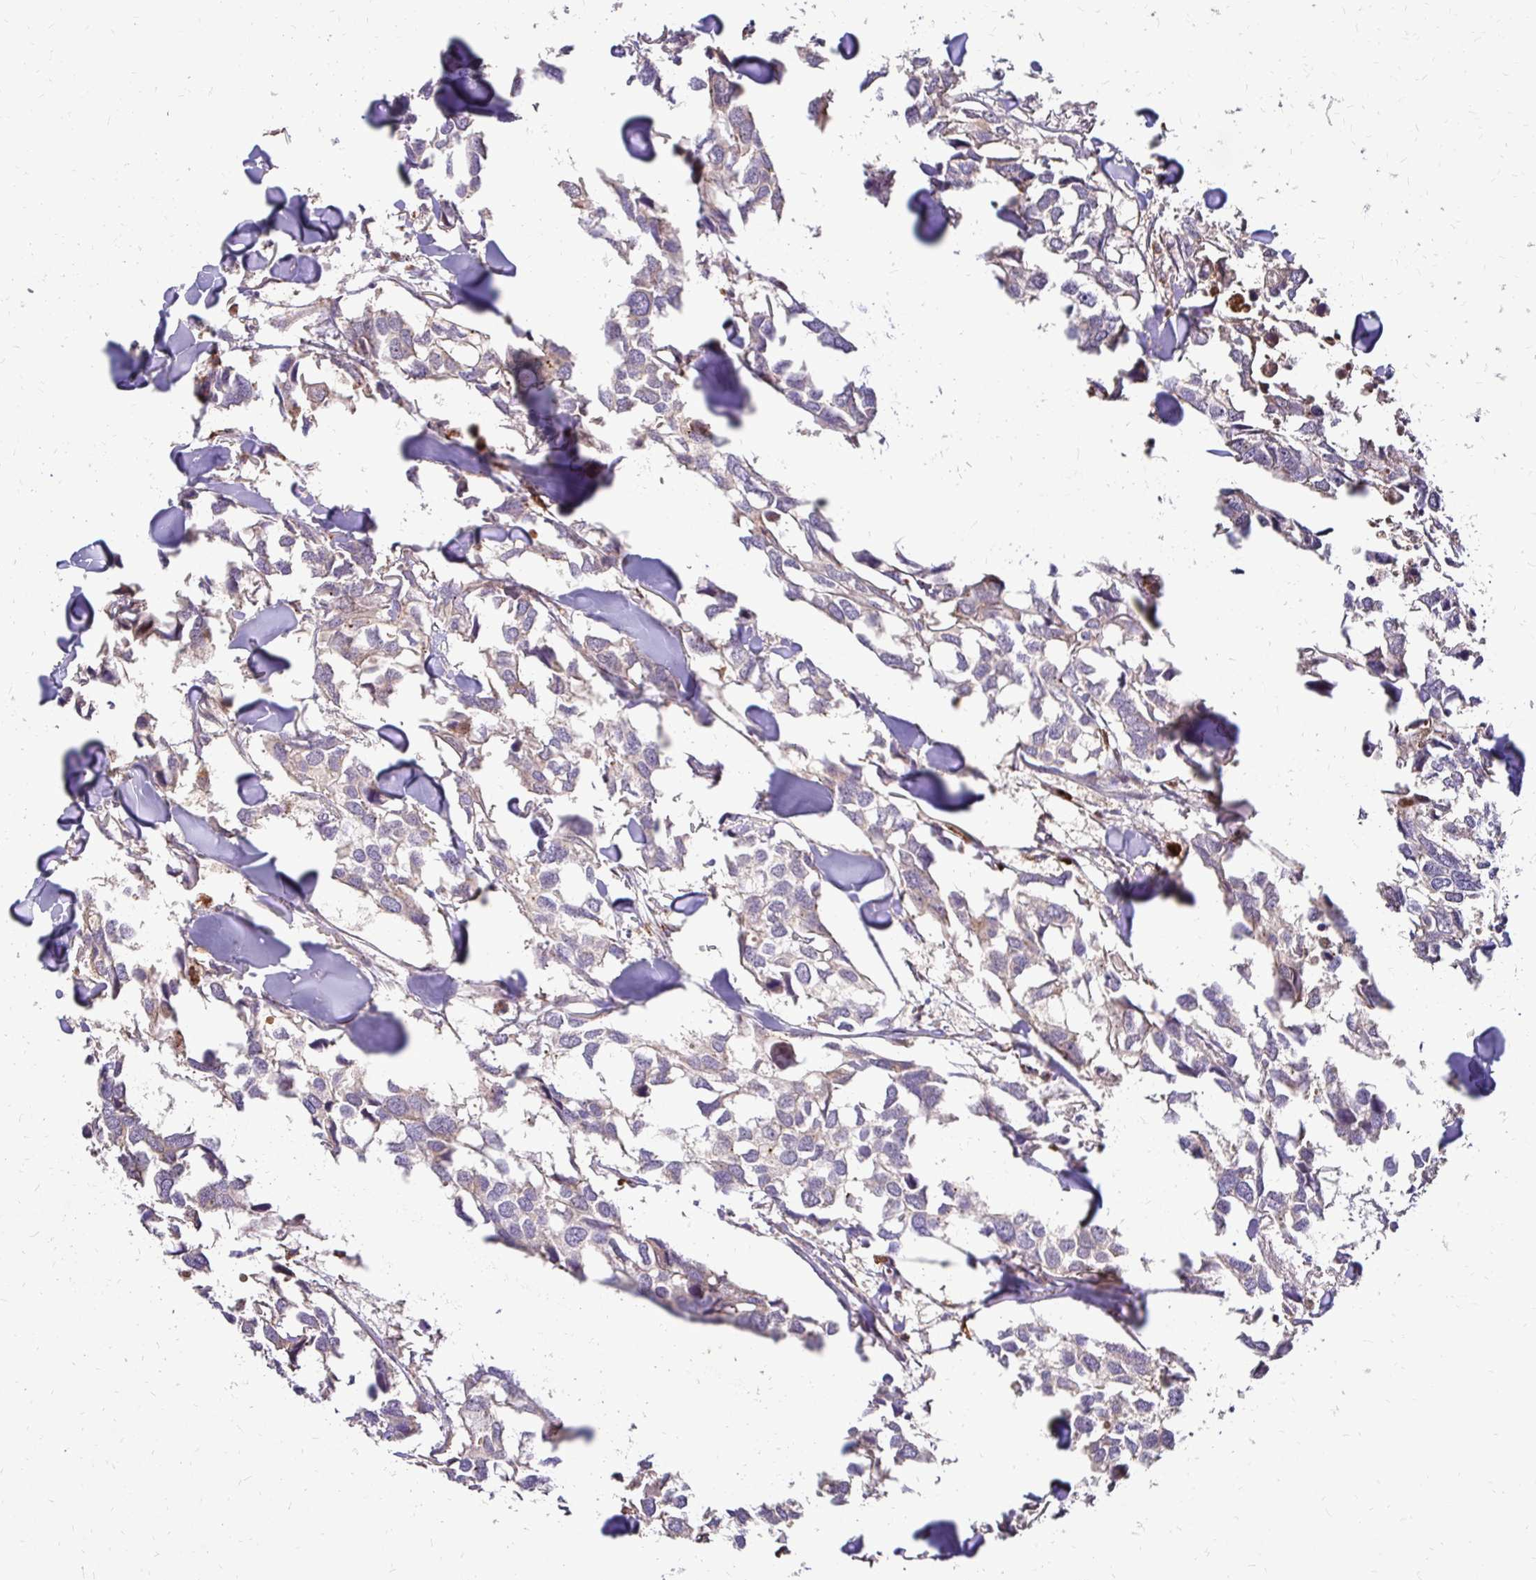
{"staining": {"intensity": "weak", "quantity": "25%-75%", "location": "cytoplasmic/membranous"}, "tissue": "breast cancer", "cell_type": "Tumor cells", "image_type": "cancer", "snomed": [{"axis": "morphology", "description": "Duct carcinoma"}, {"axis": "topography", "description": "Breast"}], "caption": "Protein staining displays weak cytoplasmic/membranous expression in approximately 25%-75% of tumor cells in breast cancer (infiltrating ductal carcinoma).", "gene": "IDUA", "patient": {"sex": "female", "age": 83}}